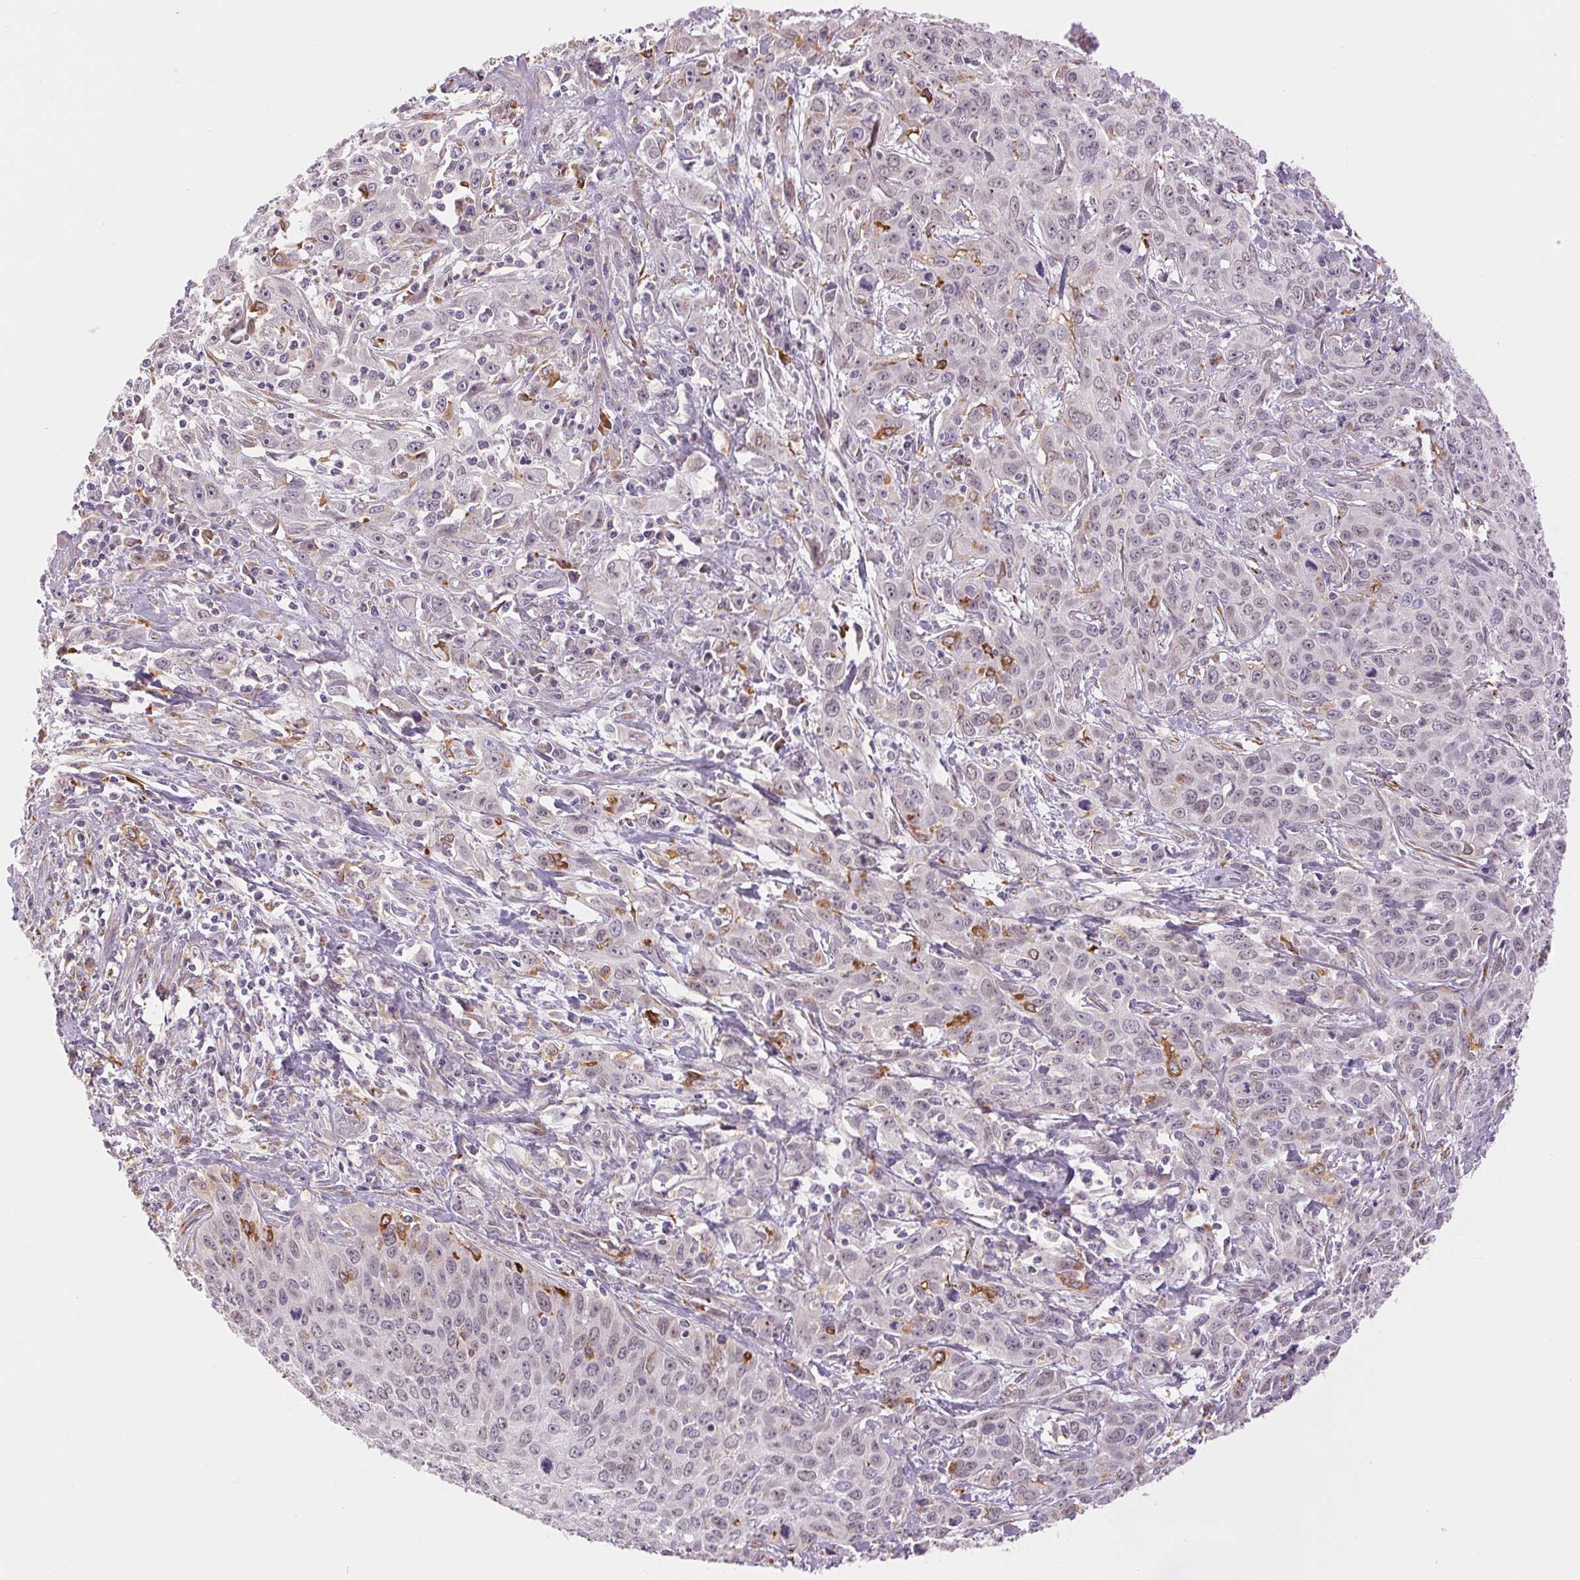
{"staining": {"intensity": "negative", "quantity": "none", "location": "none"}, "tissue": "cervical cancer", "cell_type": "Tumor cells", "image_type": "cancer", "snomed": [{"axis": "morphology", "description": "Squamous cell carcinoma, NOS"}, {"axis": "topography", "description": "Cervix"}], "caption": "Human squamous cell carcinoma (cervical) stained for a protein using IHC shows no expression in tumor cells.", "gene": "METTL17", "patient": {"sex": "female", "age": 38}}